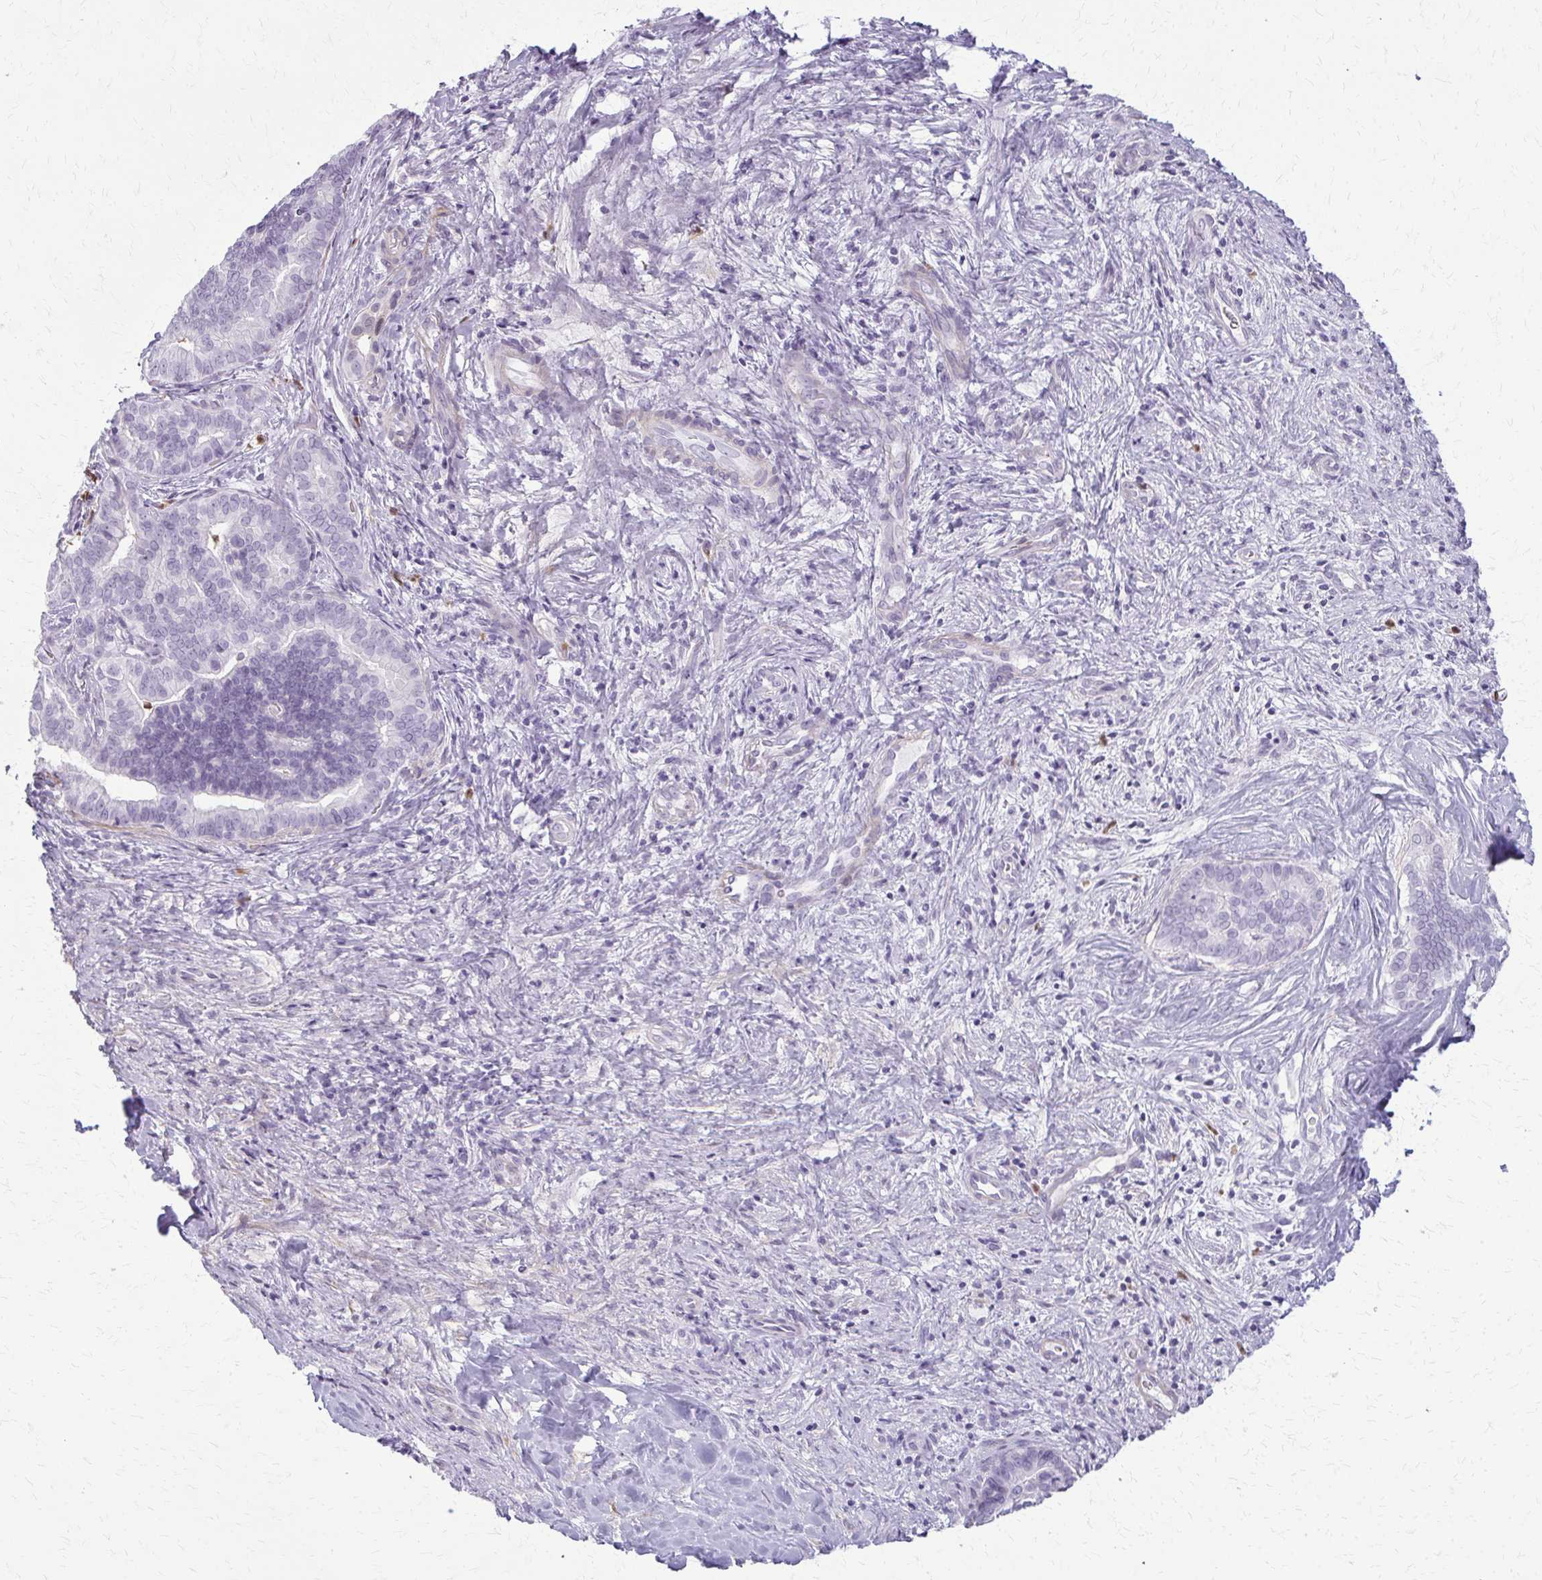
{"staining": {"intensity": "negative", "quantity": "none", "location": "none"}, "tissue": "liver cancer", "cell_type": "Tumor cells", "image_type": "cancer", "snomed": [{"axis": "morphology", "description": "Cholangiocarcinoma"}, {"axis": "topography", "description": "Liver"}], "caption": "A histopathology image of liver cancer stained for a protein shows no brown staining in tumor cells.", "gene": "CA3", "patient": {"sex": "female", "age": 64}}